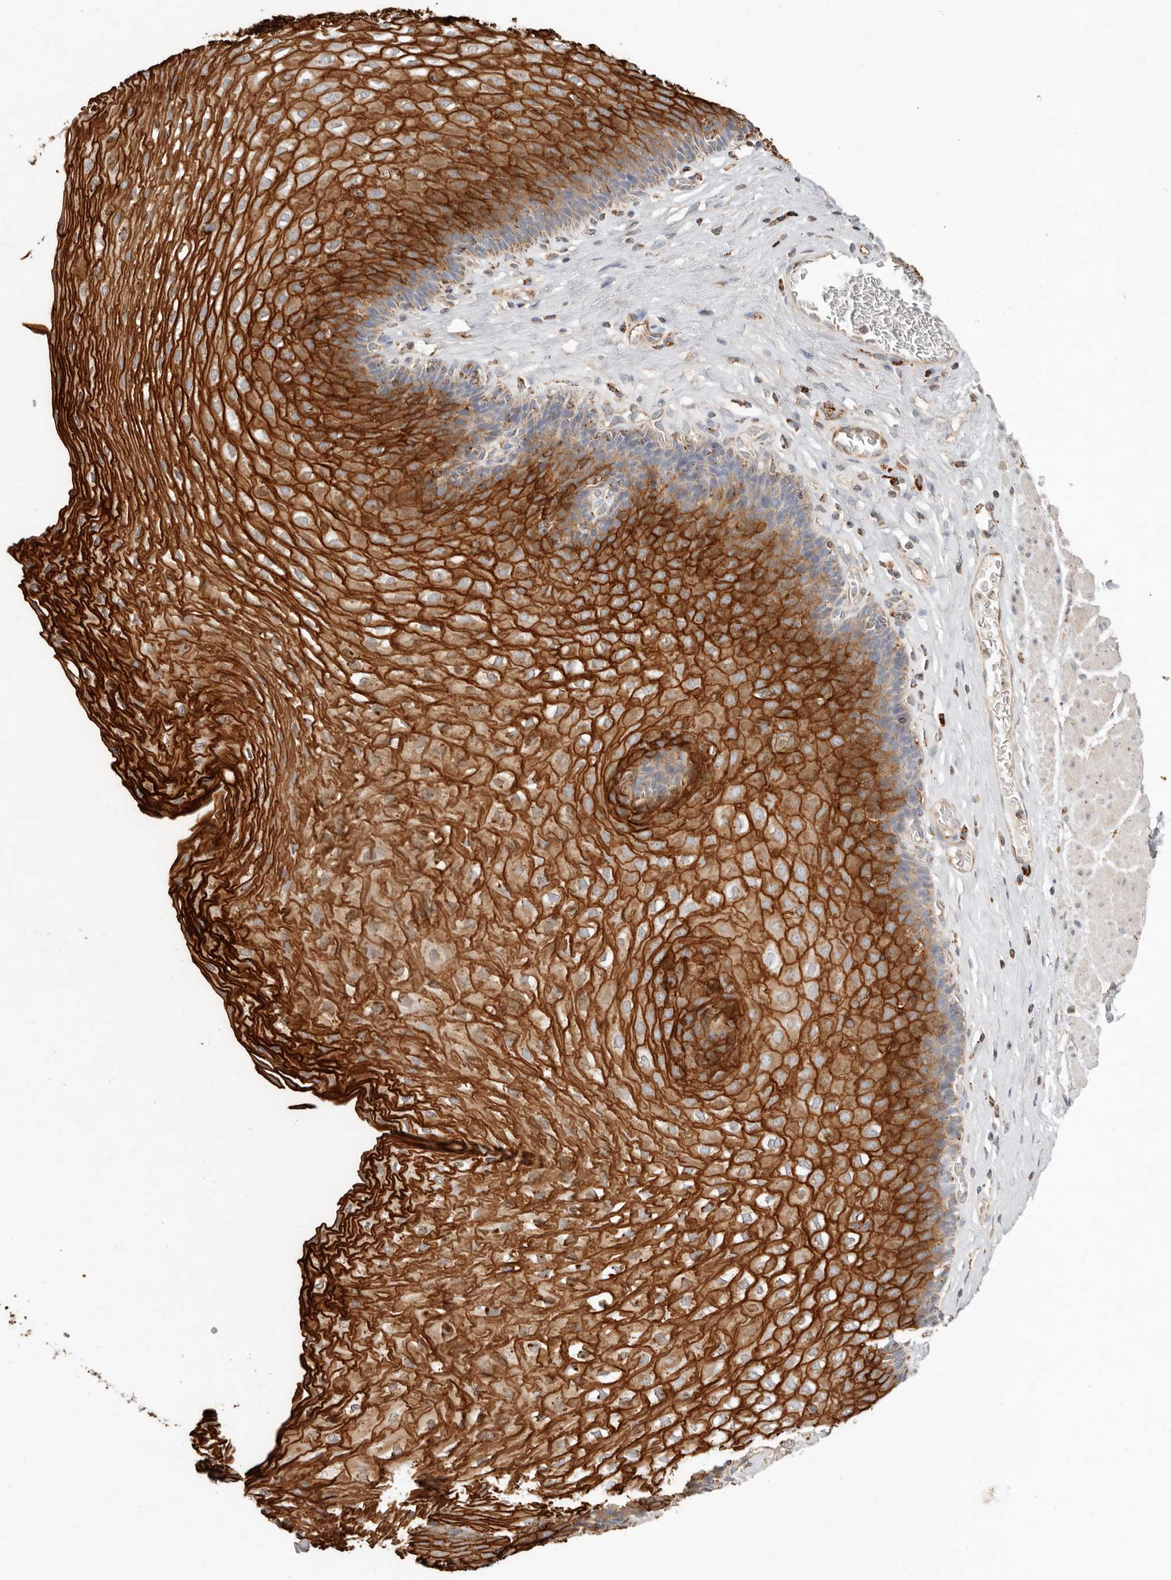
{"staining": {"intensity": "strong", "quantity": ">75%", "location": "cytoplasmic/membranous"}, "tissue": "esophagus", "cell_type": "Squamous epithelial cells", "image_type": "normal", "snomed": [{"axis": "morphology", "description": "Normal tissue, NOS"}, {"axis": "topography", "description": "Esophagus"}], "caption": "A brown stain shows strong cytoplasmic/membranous expression of a protein in squamous epithelial cells of unremarkable human esophagus. Using DAB (3,3'-diaminobenzidine) (brown) and hematoxylin (blue) stains, captured at high magnification using brightfield microscopy.", "gene": "ARHGEF10L", "patient": {"sex": "female", "age": 66}}